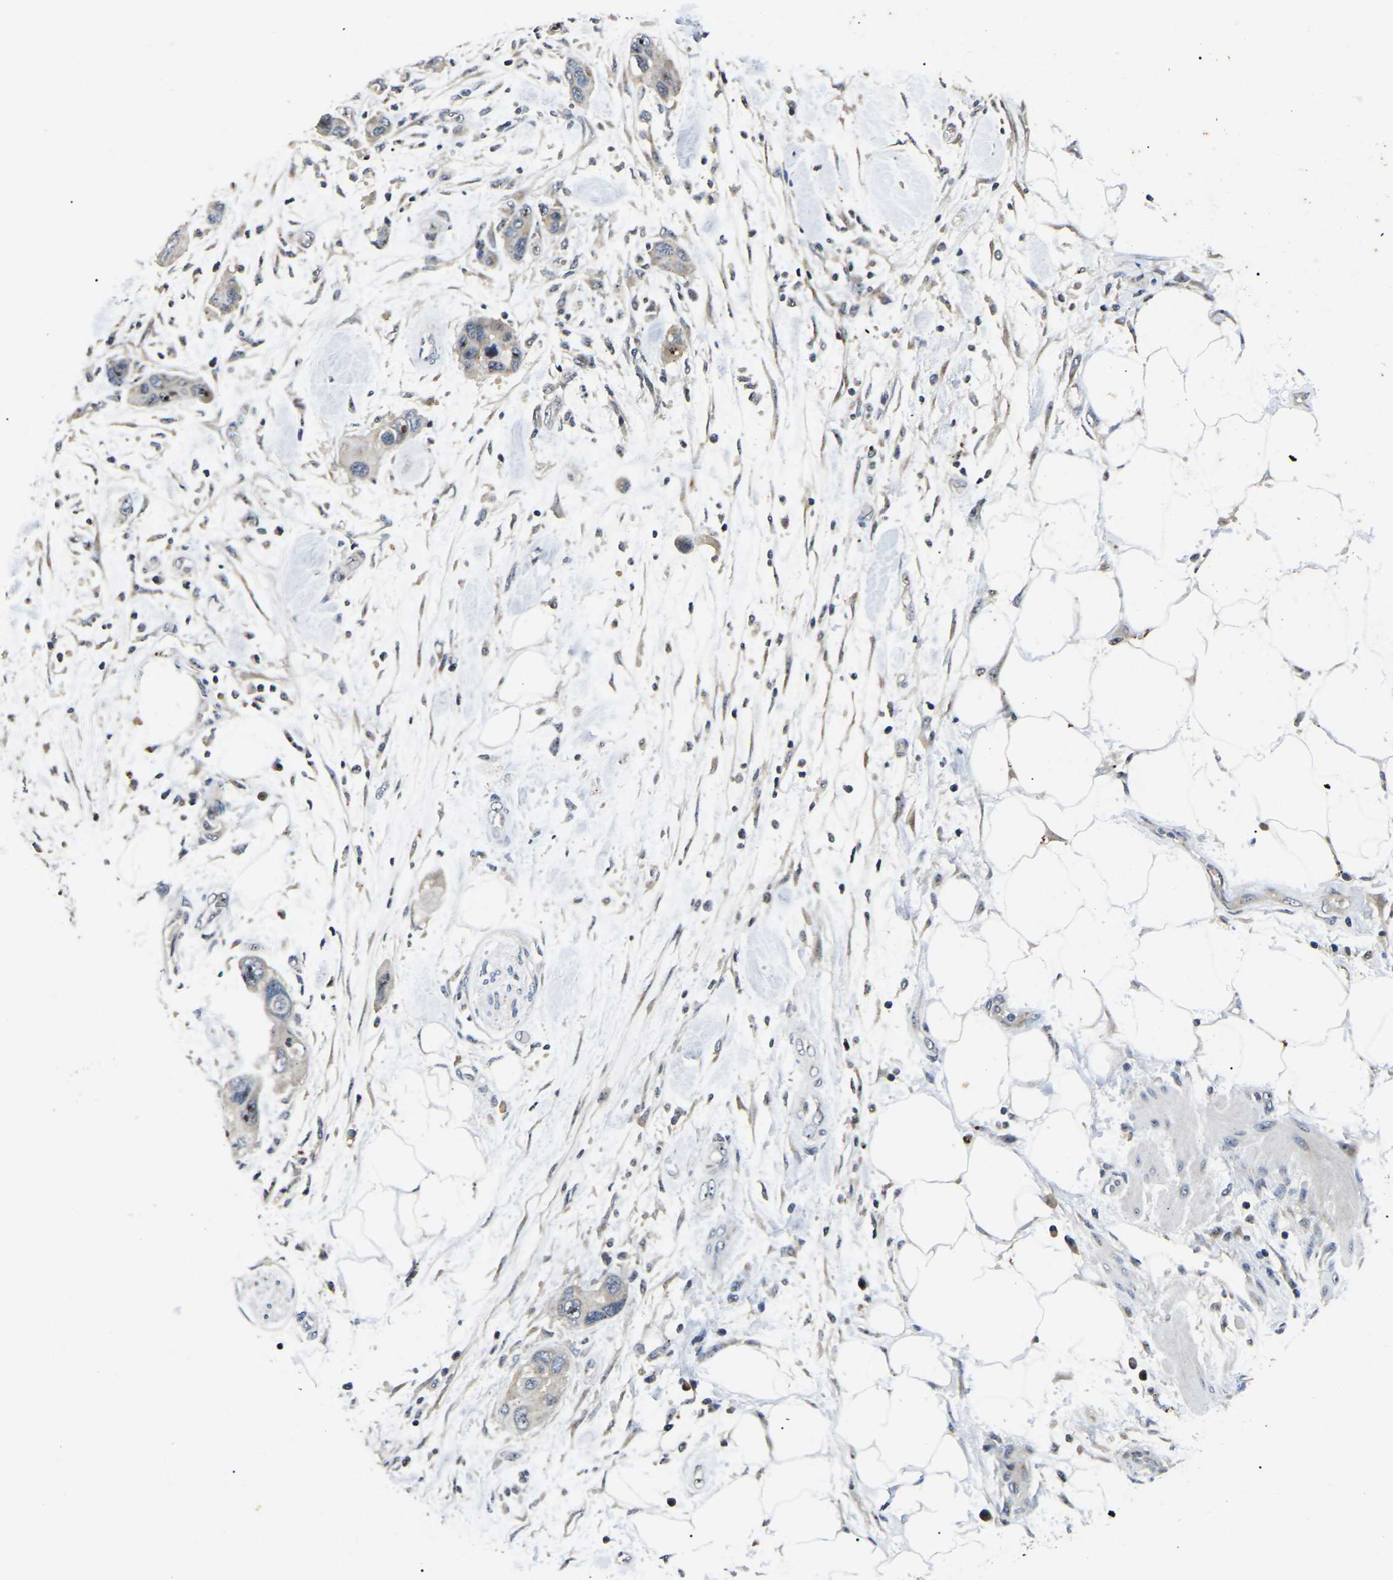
{"staining": {"intensity": "negative", "quantity": "none", "location": "none"}, "tissue": "pancreatic cancer", "cell_type": "Tumor cells", "image_type": "cancer", "snomed": [{"axis": "morphology", "description": "Normal tissue, NOS"}, {"axis": "morphology", "description": "Adenocarcinoma, NOS"}, {"axis": "topography", "description": "Pancreas"}], "caption": "There is no significant positivity in tumor cells of pancreatic cancer. The staining is performed using DAB brown chromogen with nuclei counter-stained in using hematoxylin.", "gene": "RBM28", "patient": {"sex": "female", "age": 71}}